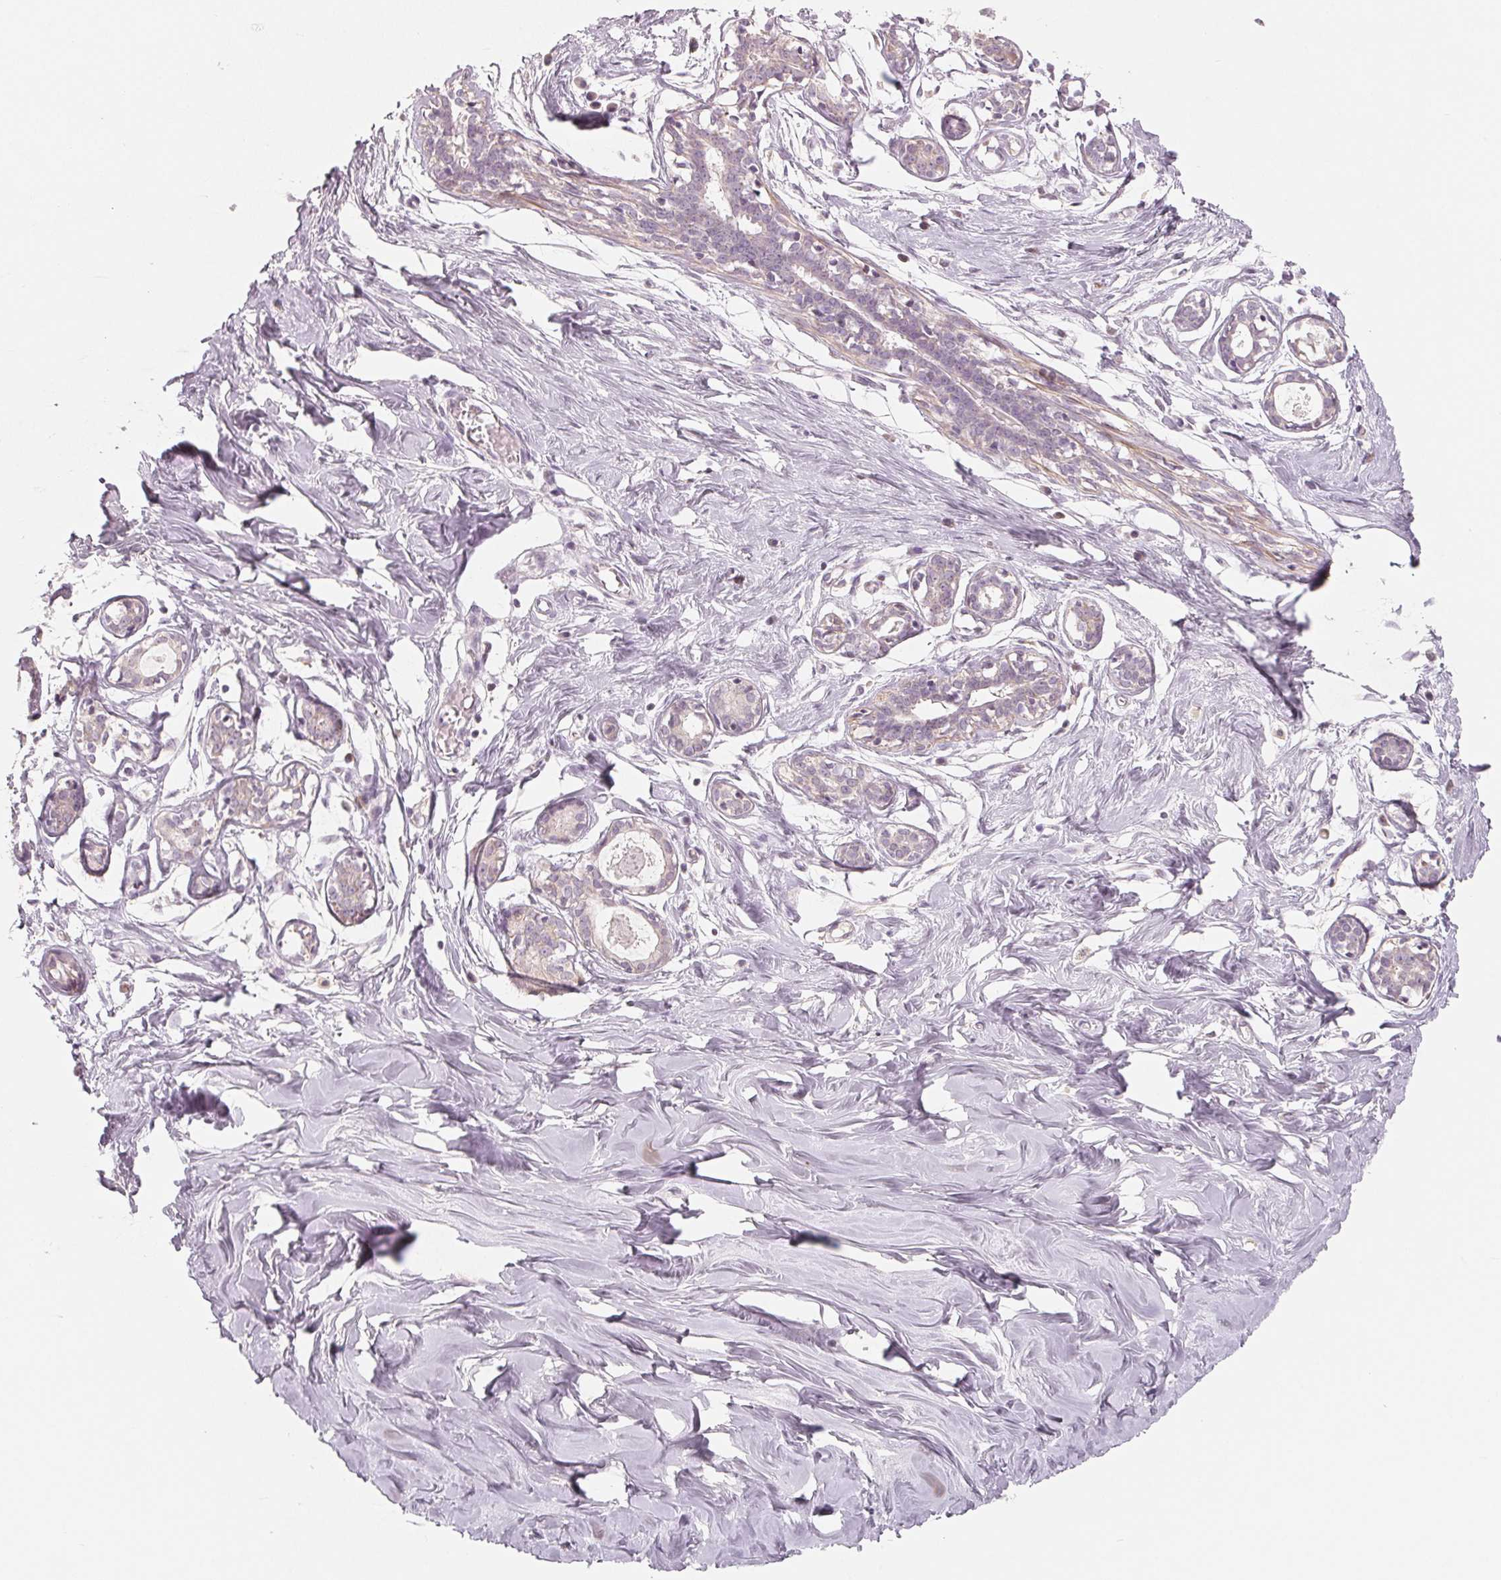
{"staining": {"intensity": "negative", "quantity": "none", "location": "none"}, "tissue": "breast", "cell_type": "Adipocytes", "image_type": "normal", "snomed": [{"axis": "morphology", "description": "Normal tissue, NOS"}, {"axis": "topography", "description": "Breast"}], "caption": "The photomicrograph exhibits no staining of adipocytes in unremarkable breast.", "gene": "GHITM", "patient": {"sex": "female", "age": 27}}